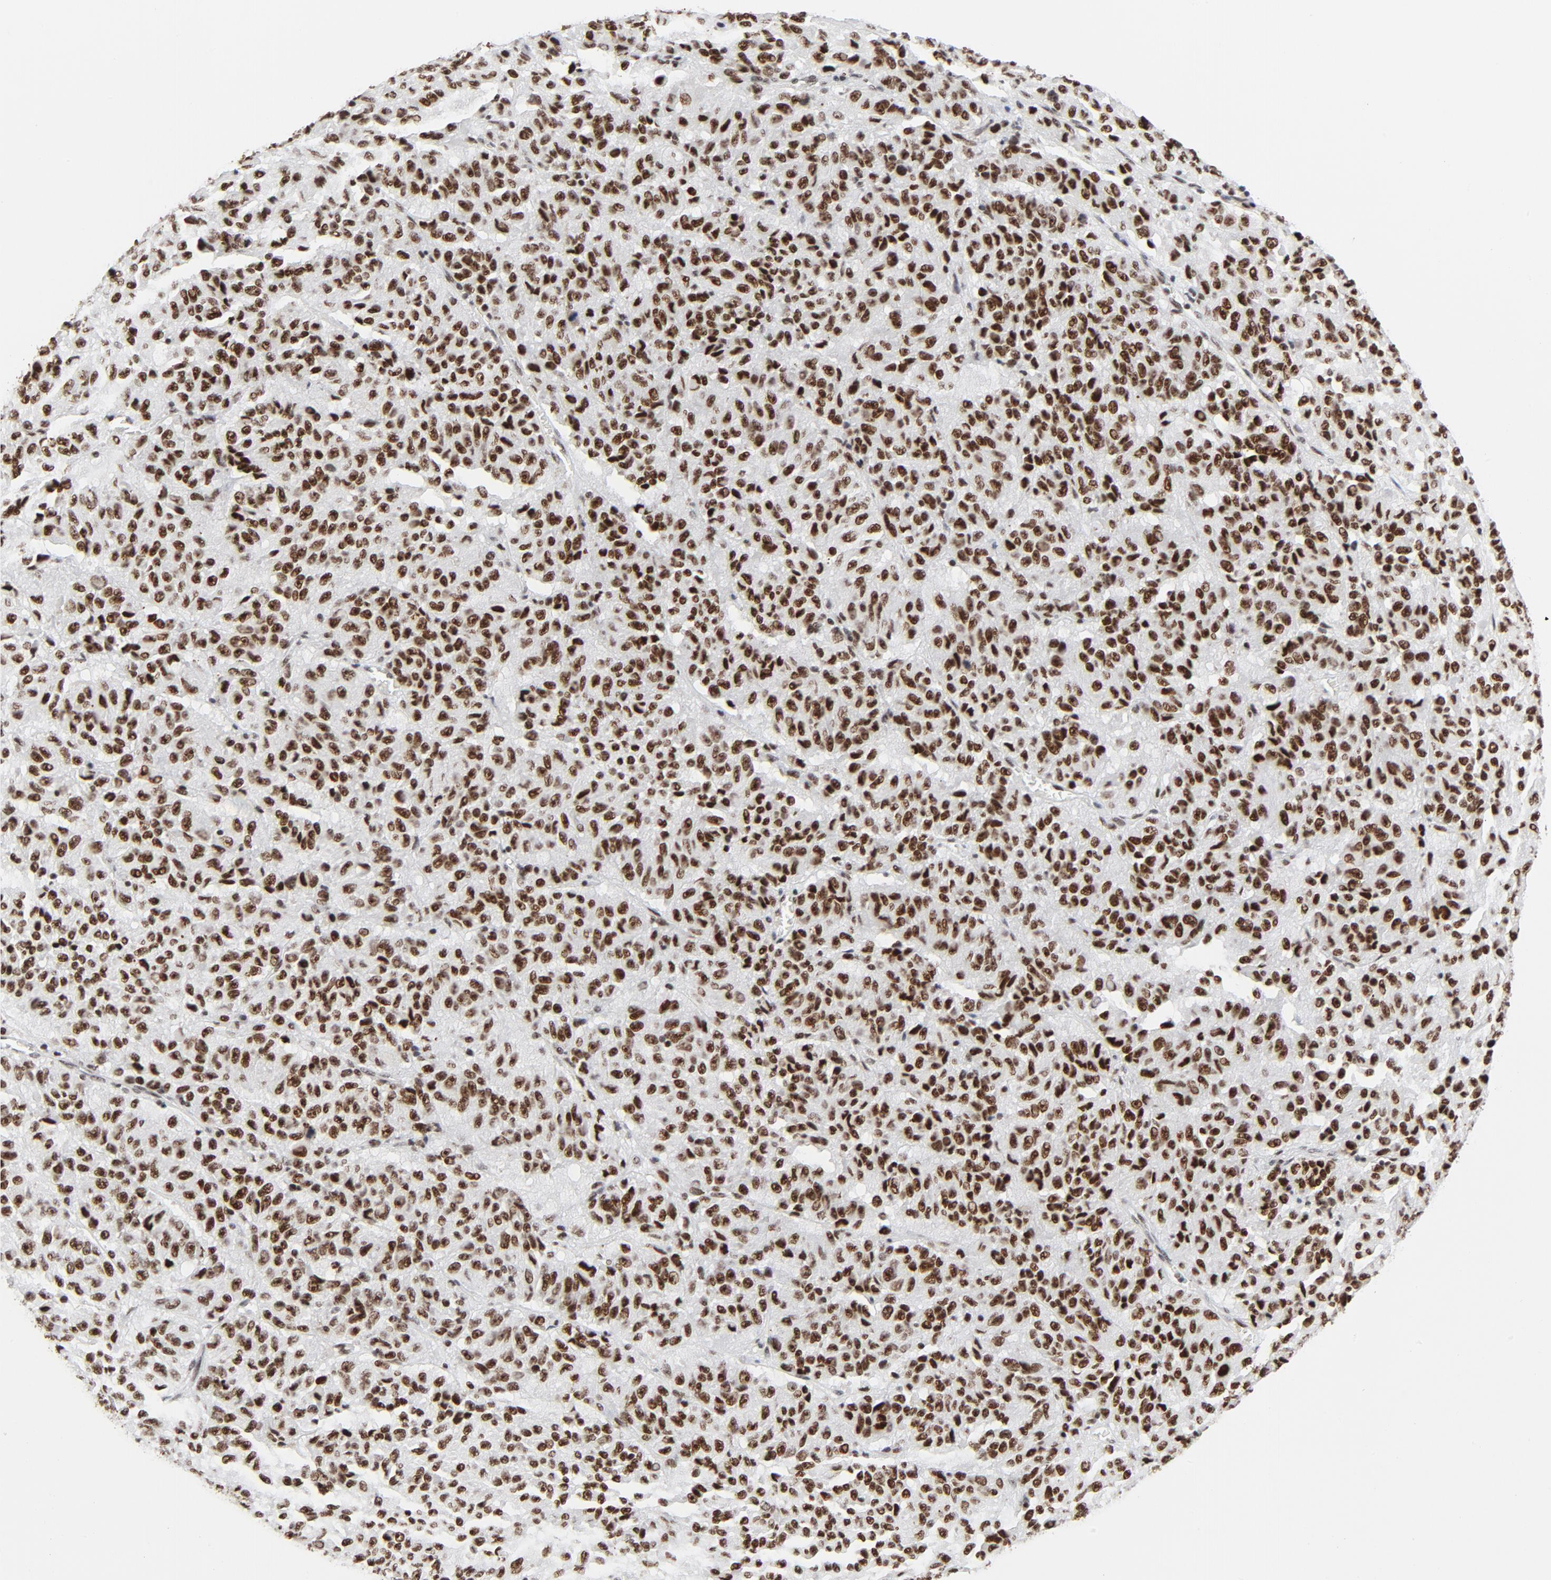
{"staining": {"intensity": "strong", "quantity": ">75%", "location": "nuclear"}, "tissue": "melanoma", "cell_type": "Tumor cells", "image_type": "cancer", "snomed": [{"axis": "morphology", "description": "Malignant melanoma, Metastatic site"}, {"axis": "topography", "description": "Lung"}], "caption": "A high-resolution image shows immunohistochemistry staining of melanoma, which exhibits strong nuclear positivity in about >75% of tumor cells.", "gene": "GTF2H1", "patient": {"sex": "male", "age": 64}}